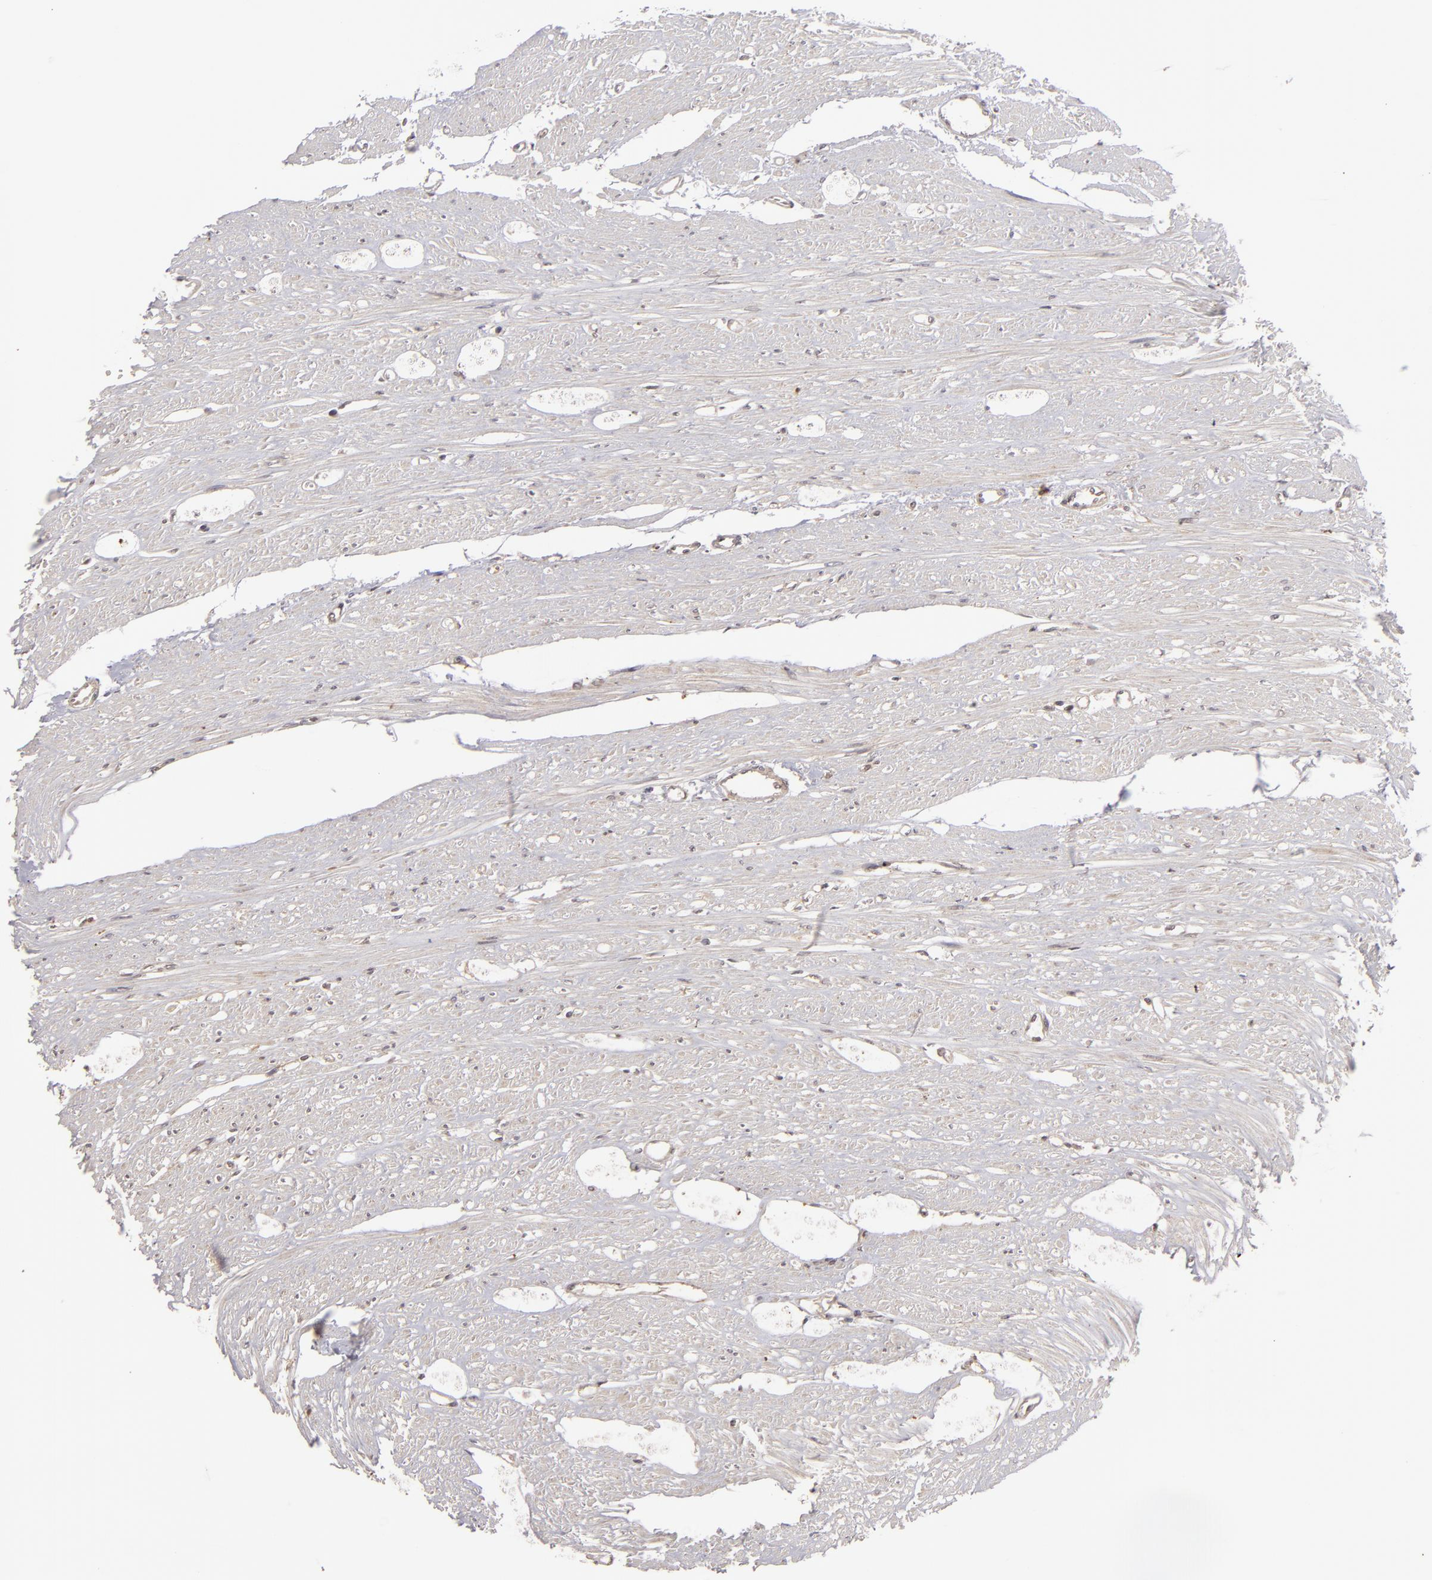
{"staining": {"intensity": "moderate", "quantity": ">75%", "location": "cytoplasmic/membranous"}, "tissue": "carcinoid", "cell_type": "Tumor cells", "image_type": "cancer", "snomed": [{"axis": "morphology", "description": "Carcinoid, malignant, NOS"}, {"axis": "topography", "description": "Small intestine"}], "caption": "DAB immunohistochemical staining of human carcinoid demonstrates moderate cytoplasmic/membranous protein positivity in approximately >75% of tumor cells. The staining is performed using DAB brown chromogen to label protein expression. The nuclei are counter-stained blue using hematoxylin.", "gene": "DFFA", "patient": {"sex": "male", "age": 60}}